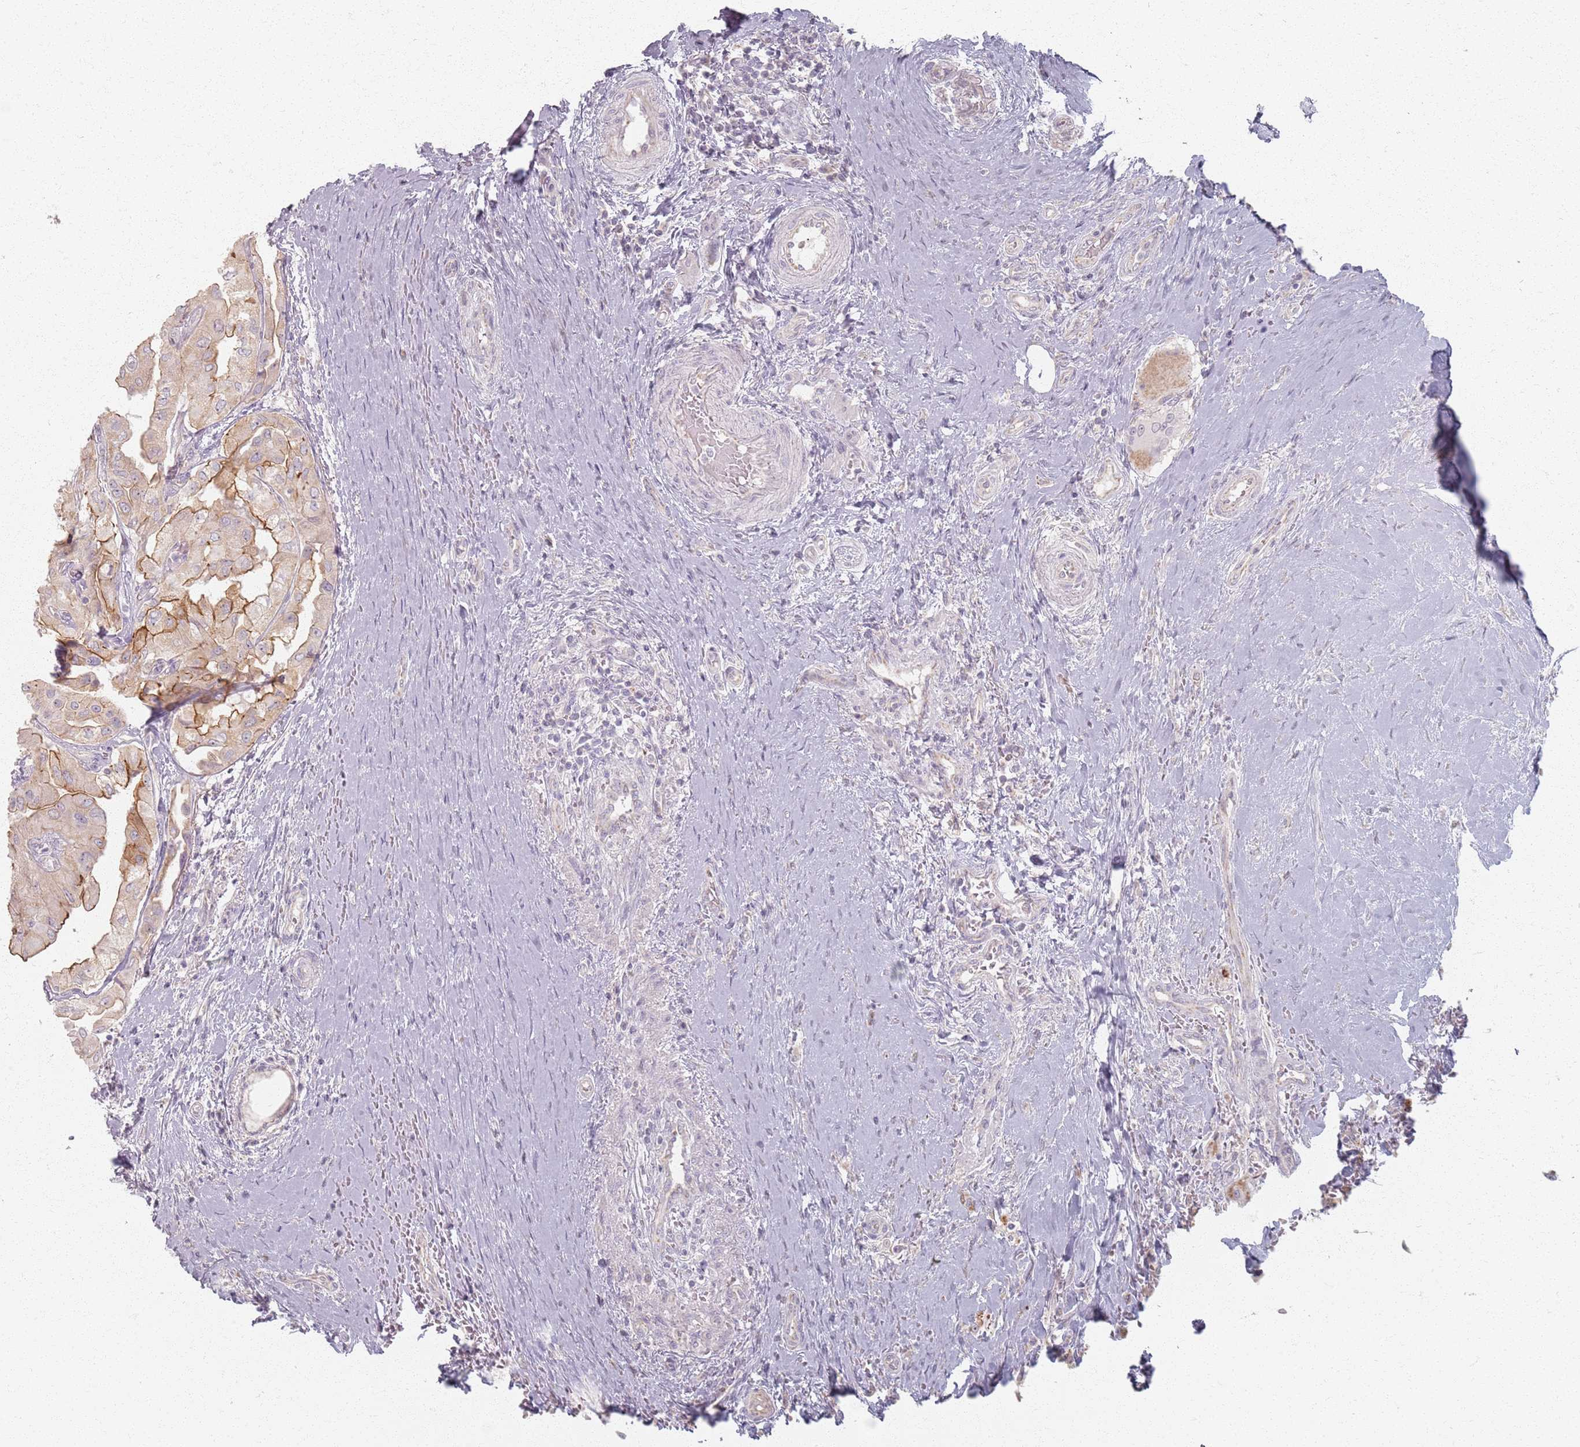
{"staining": {"intensity": "moderate", "quantity": "25%-75%", "location": "cytoplasmic/membranous"}, "tissue": "thyroid cancer", "cell_type": "Tumor cells", "image_type": "cancer", "snomed": [{"axis": "morphology", "description": "Papillary adenocarcinoma, NOS"}, {"axis": "topography", "description": "Thyroid gland"}], "caption": "An immunohistochemistry micrograph of tumor tissue is shown. Protein staining in brown shows moderate cytoplasmic/membranous positivity in thyroid cancer within tumor cells. The staining is performed using DAB (3,3'-diaminobenzidine) brown chromogen to label protein expression. The nuclei are counter-stained blue using hematoxylin.", "gene": "PKD2L2", "patient": {"sex": "female", "age": 59}}